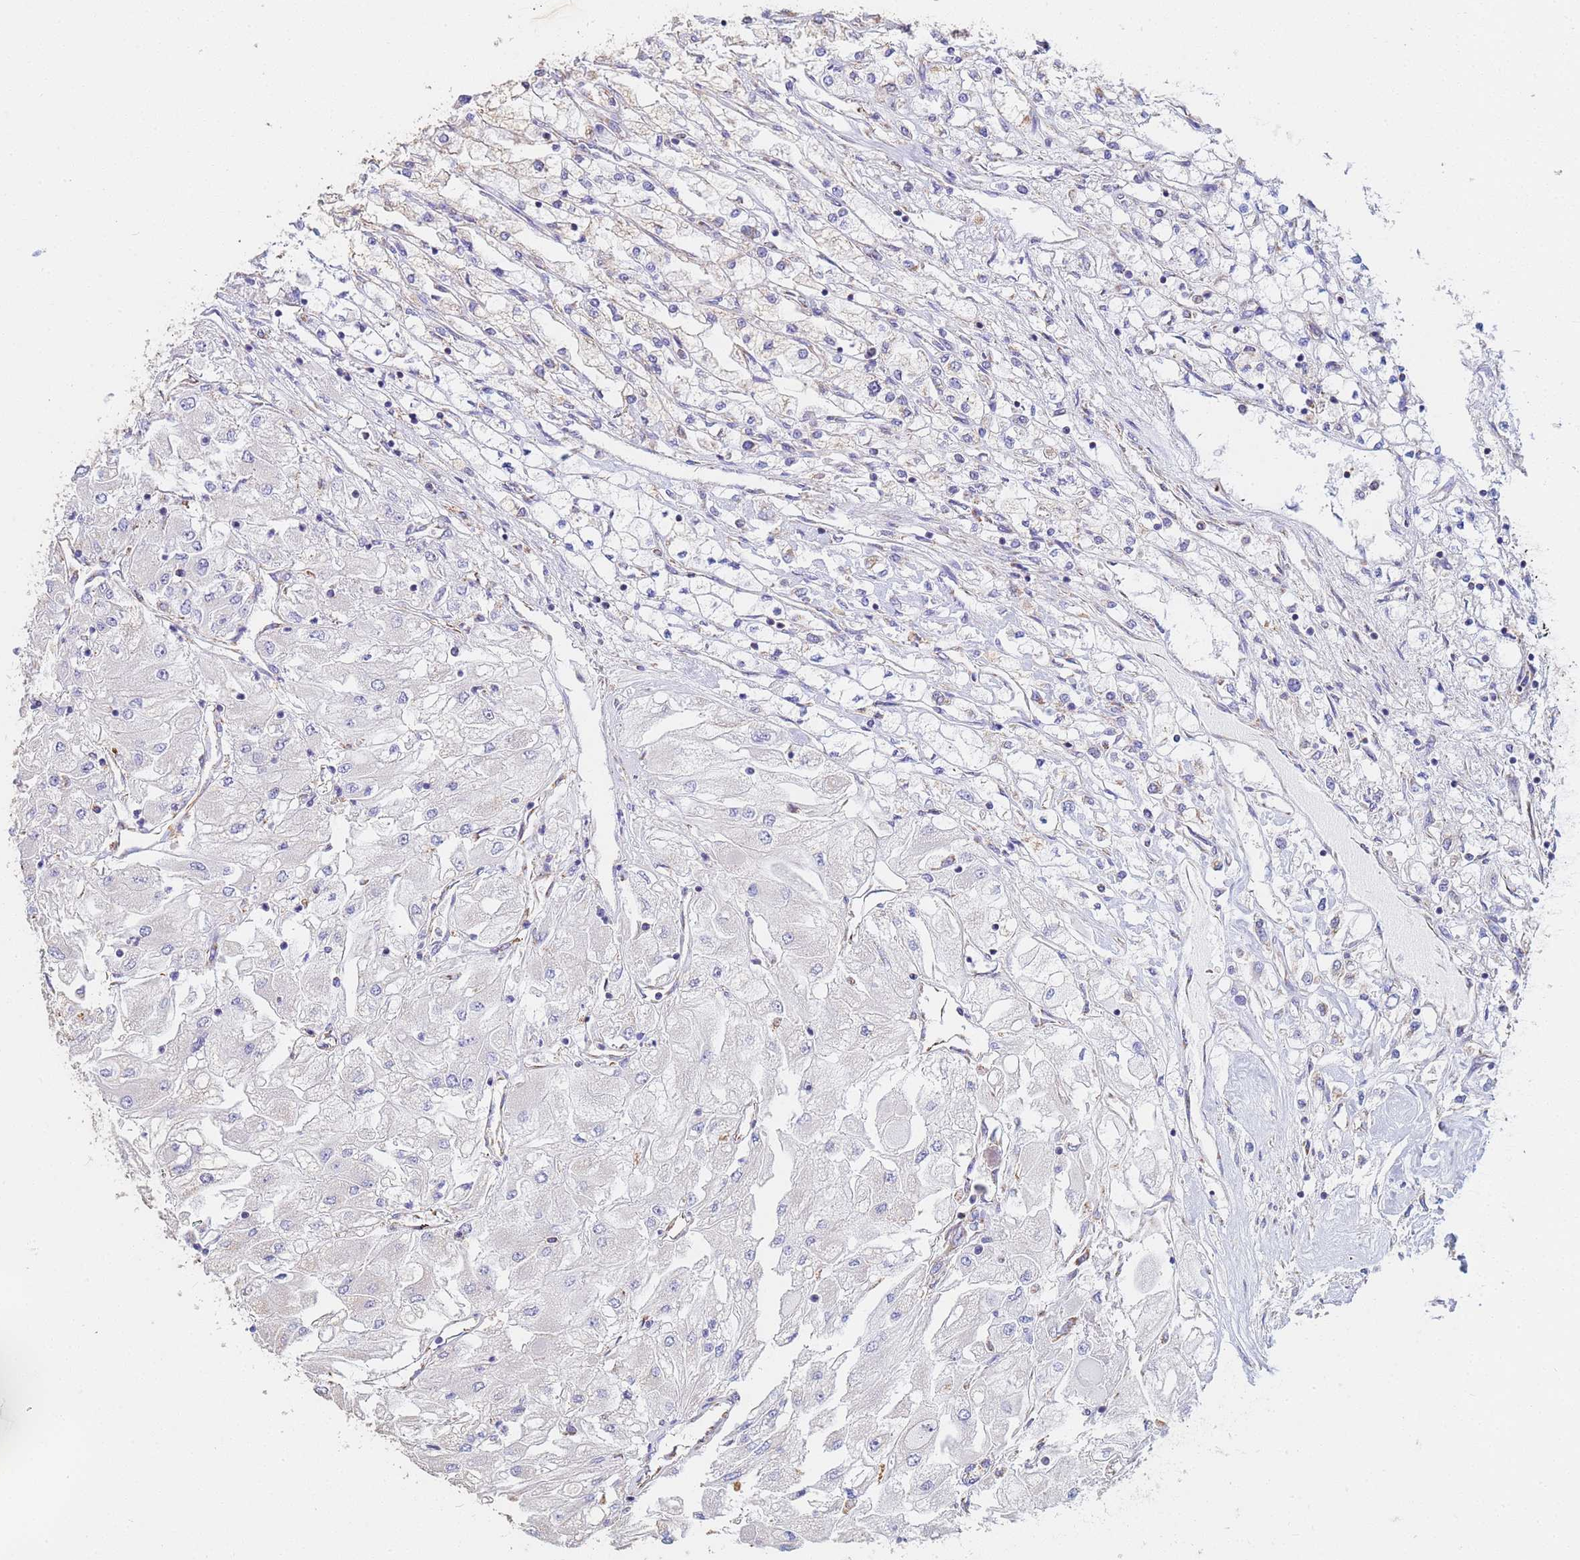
{"staining": {"intensity": "negative", "quantity": "none", "location": "none"}, "tissue": "renal cancer", "cell_type": "Tumor cells", "image_type": "cancer", "snomed": [{"axis": "morphology", "description": "Adenocarcinoma, NOS"}, {"axis": "topography", "description": "Kidney"}], "caption": "Tumor cells are negative for brown protein staining in adenocarcinoma (renal).", "gene": "UQCRH", "patient": {"sex": "male", "age": 80}}